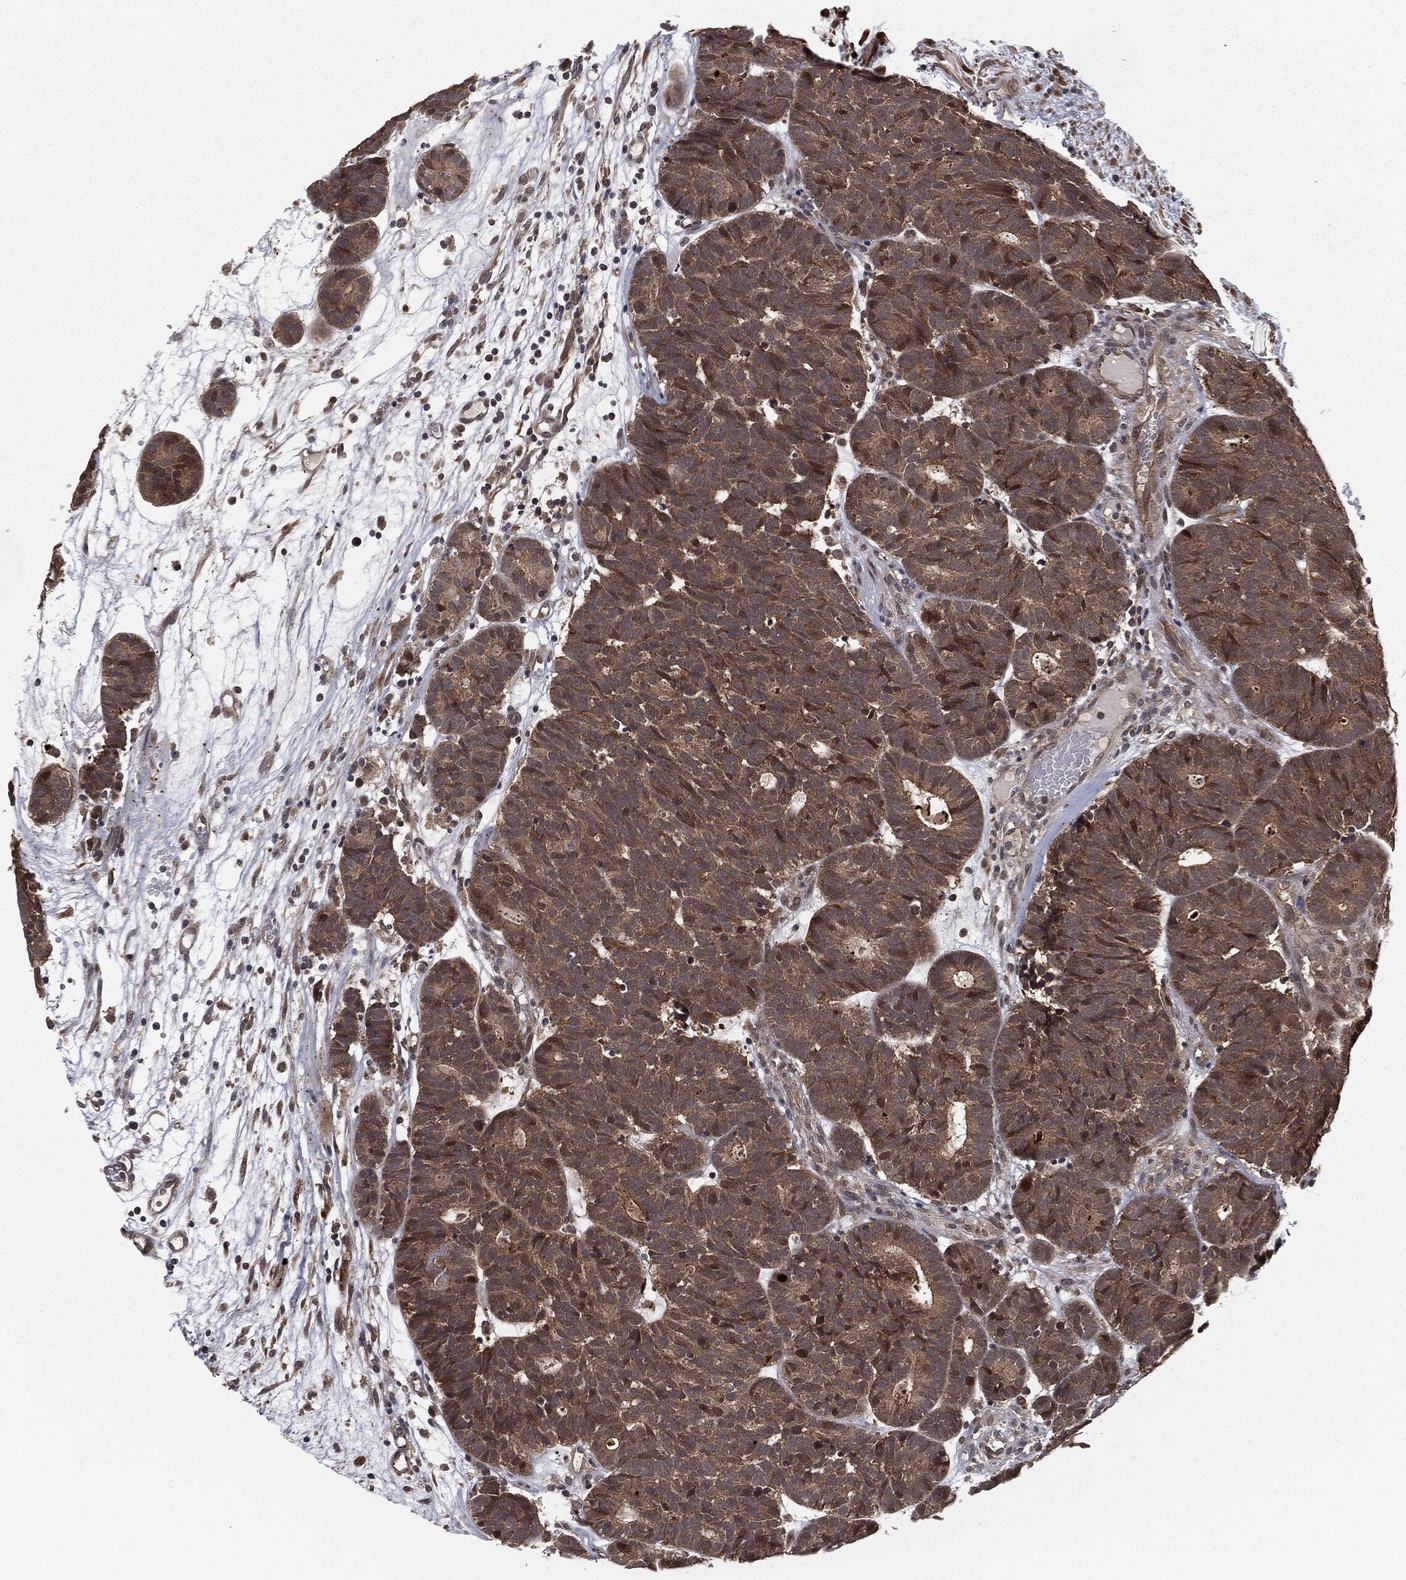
{"staining": {"intensity": "moderate", "quantity": ">75%", "location": "cytoplasmic/membranous,nuclear"}, "tissue": "head and neck cancer", "cell_type": "Tumor cells", "image_type": "cancer", "snomed": [{"axis": "morphology", "description": "Adenocarcinoma, NOS"}, {"axis": "topography", "description": "Head-Neck"}], "caption": "The immunohistochemical stain labels moderate cytoplasmic/membranous and nuclear expression in tumor cells of head and neck adenocarcinoma tissue.", "gene": "FBXO7", "patient": {"sex": "female", "age": 81}}